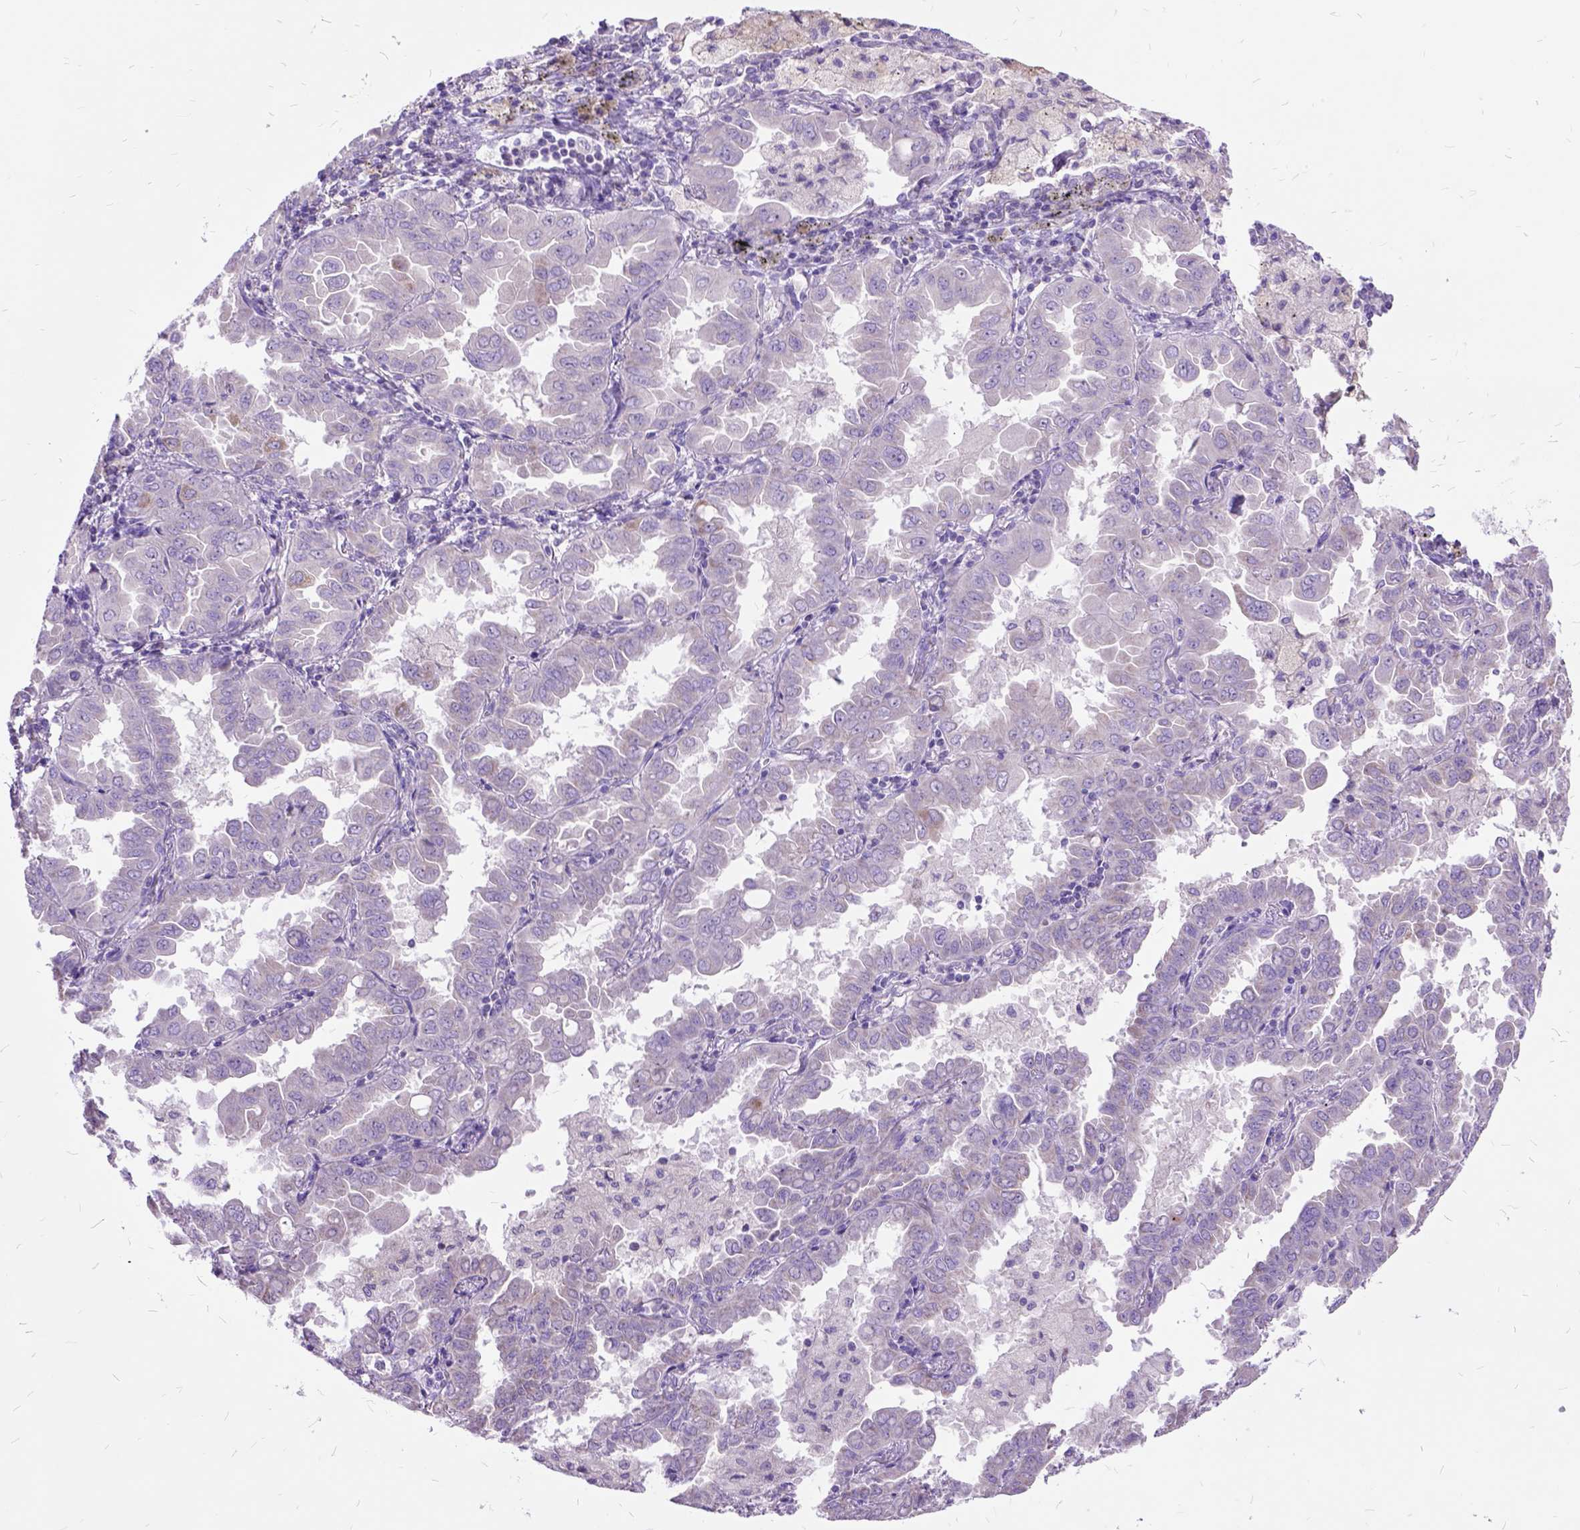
{"staining": {"intensity": "negative", "quantity": "none", "location": "none"}, "tissue": "lung cancer", "cell_type": "Tumor cells", "image_type": "cancer", "snomed": [{"axis": "morphology", "description": "Adenocarcinoma, NOS"}, {"axis": "topography", "description": "Lung"}], "caption": "Tumor cells show no significant expression in lung cancer (adenocarcinoma). (DAB immunohistochemistry visualized using brightfield microscopy, high magnification).", "gene": "CTAG2", "patient": {"sex": "male", "age": 64}}